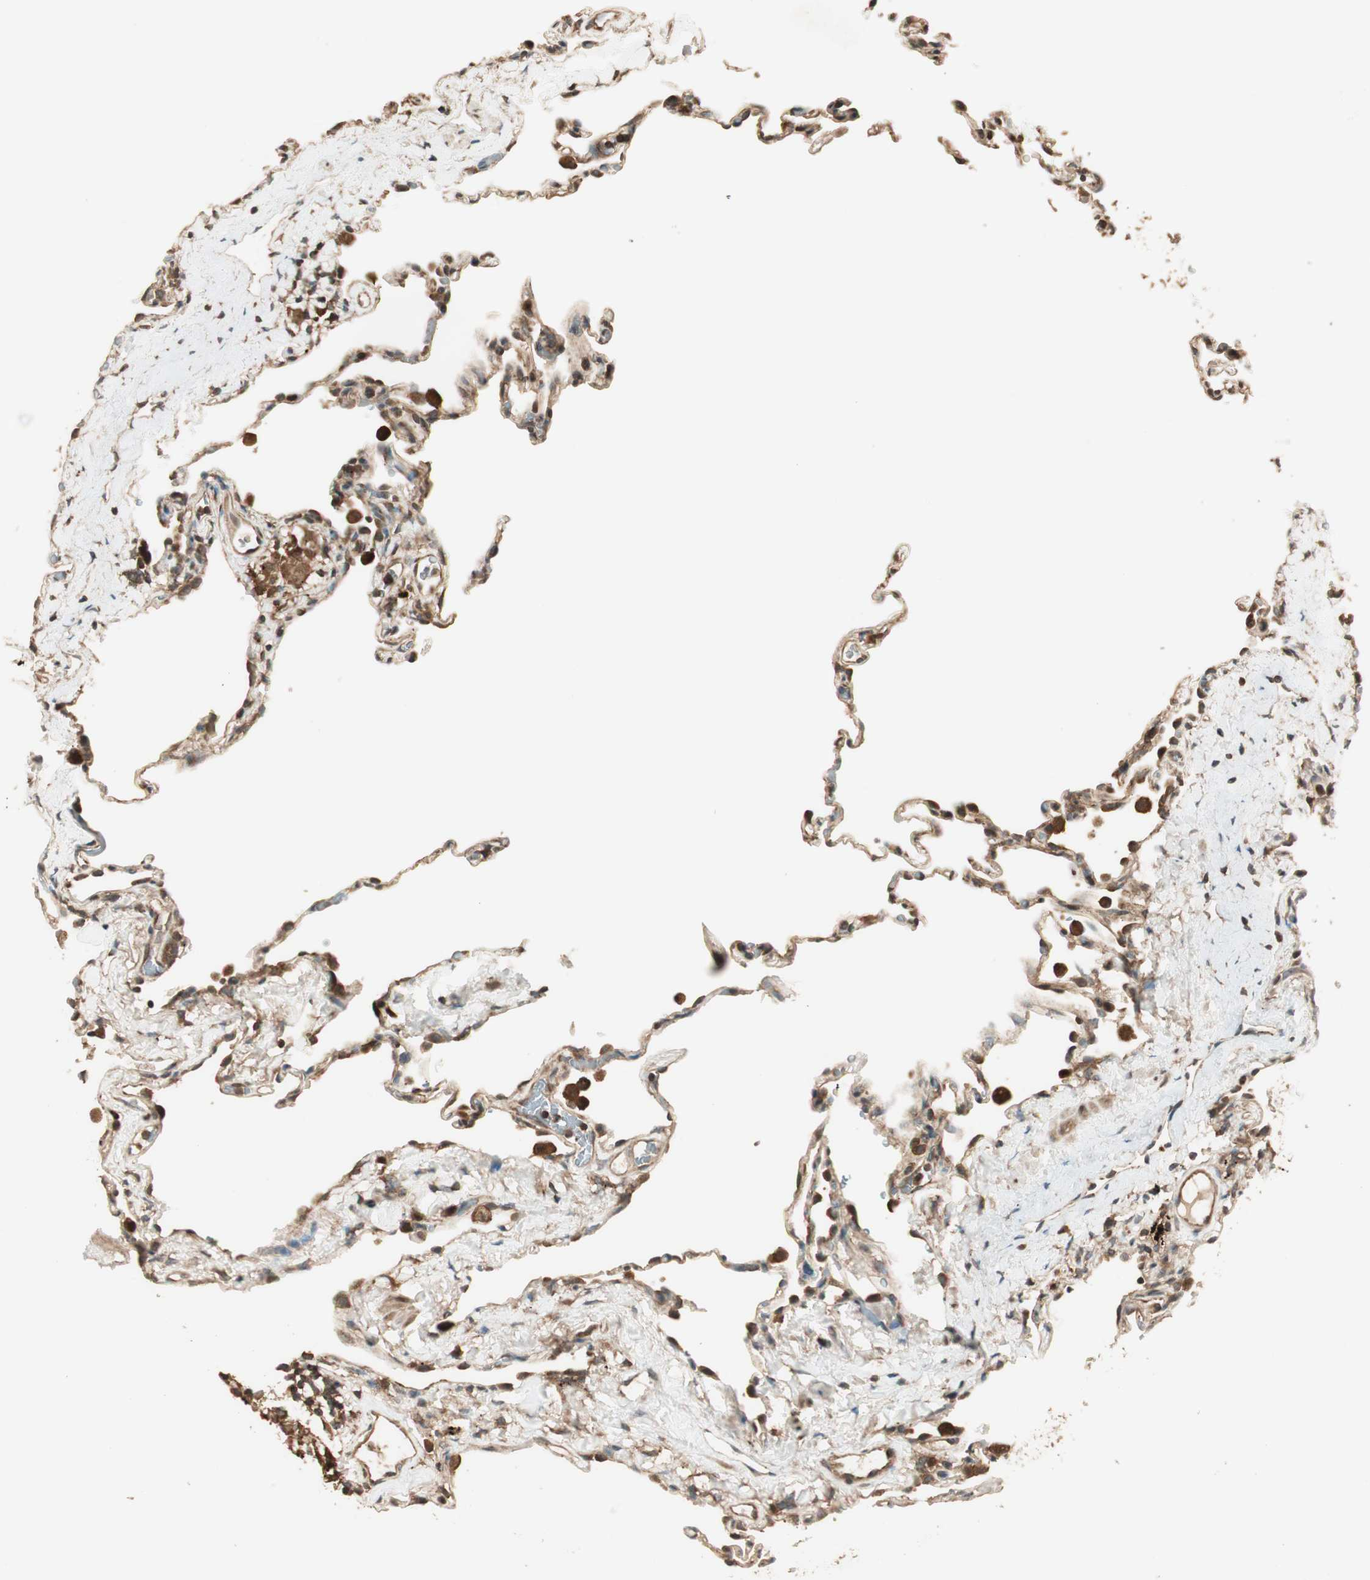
{"staining": {"intensity": "moderate", "quantity": ">75%", "location": "cytoplasmic/membranous,nuclear"}, "tissue": "lung", "cell_type": "Alveolar cells", "image_type": "normal", "snomed": [{"axis": "morphology", "description": "Normal tissue, NOS"}, {"axis": "topography", "description": "Lung"}], "caption": "Immunohistochemistry image of normal lung stained for a protein (brown), which reveals medium levels of moderate cytoplasmic/membranous,nuclear expression in approximately >75% of alveolar cells.", "gene": "CNOT4", "patient": {"sex": "male", "age": 59}}